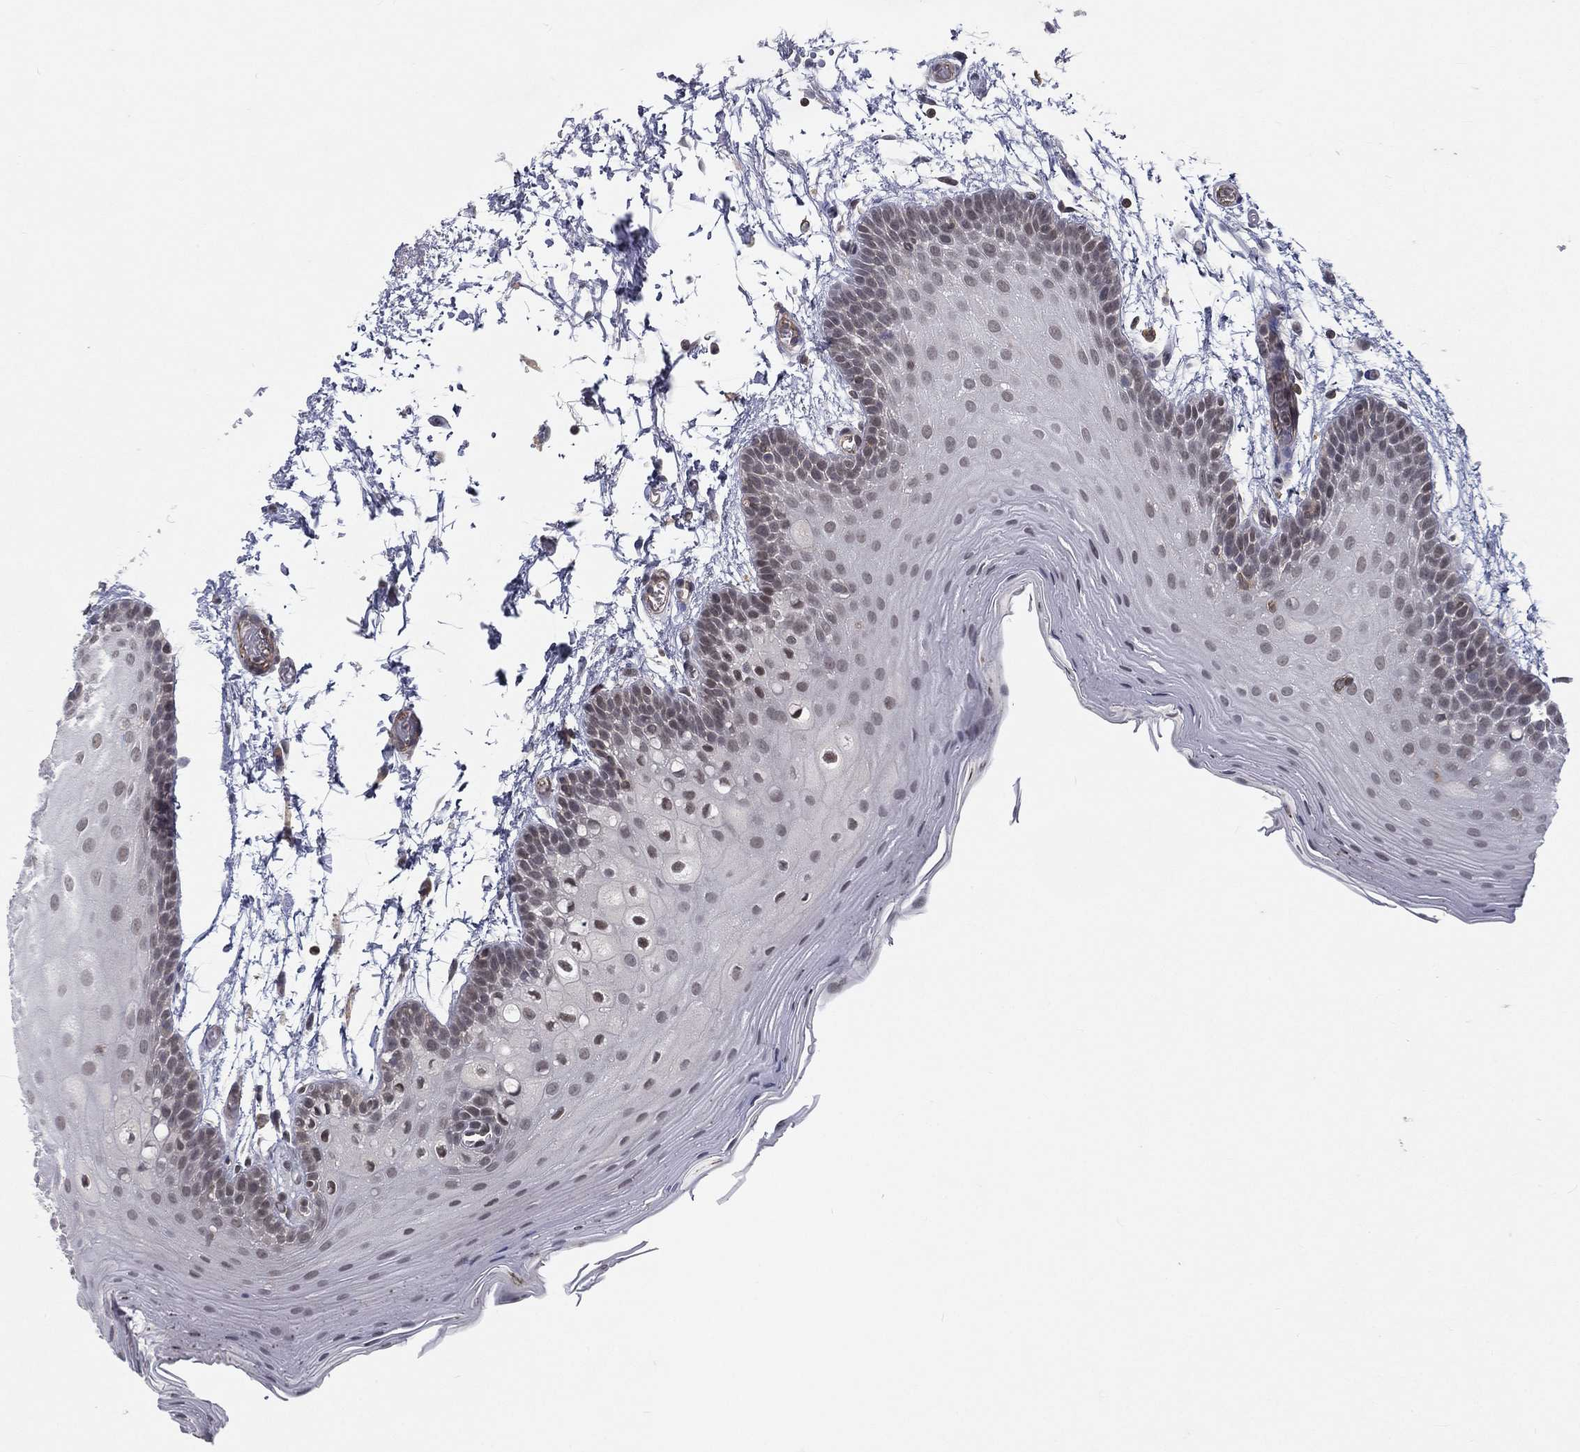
{"staining": {"intensity": "negative", "quantity": "none", "location": "none"}, "tissue": "oral mucosa", "cell_type": "Squamous epithelial cells", "image_type": "normal", "snomed": [{"axis": "morphology", "description": "Normal tissue, NOS"}, {"axis": "topography", "description": "Oral tissue"}], "caption": "Human oral mucosa stained for a protein using immunohistochemistry (IHC) demonstrates no staining in squamous epithelial cells.", "gene": "MORC2", "patient": {"sex": "male", "age": 62}}